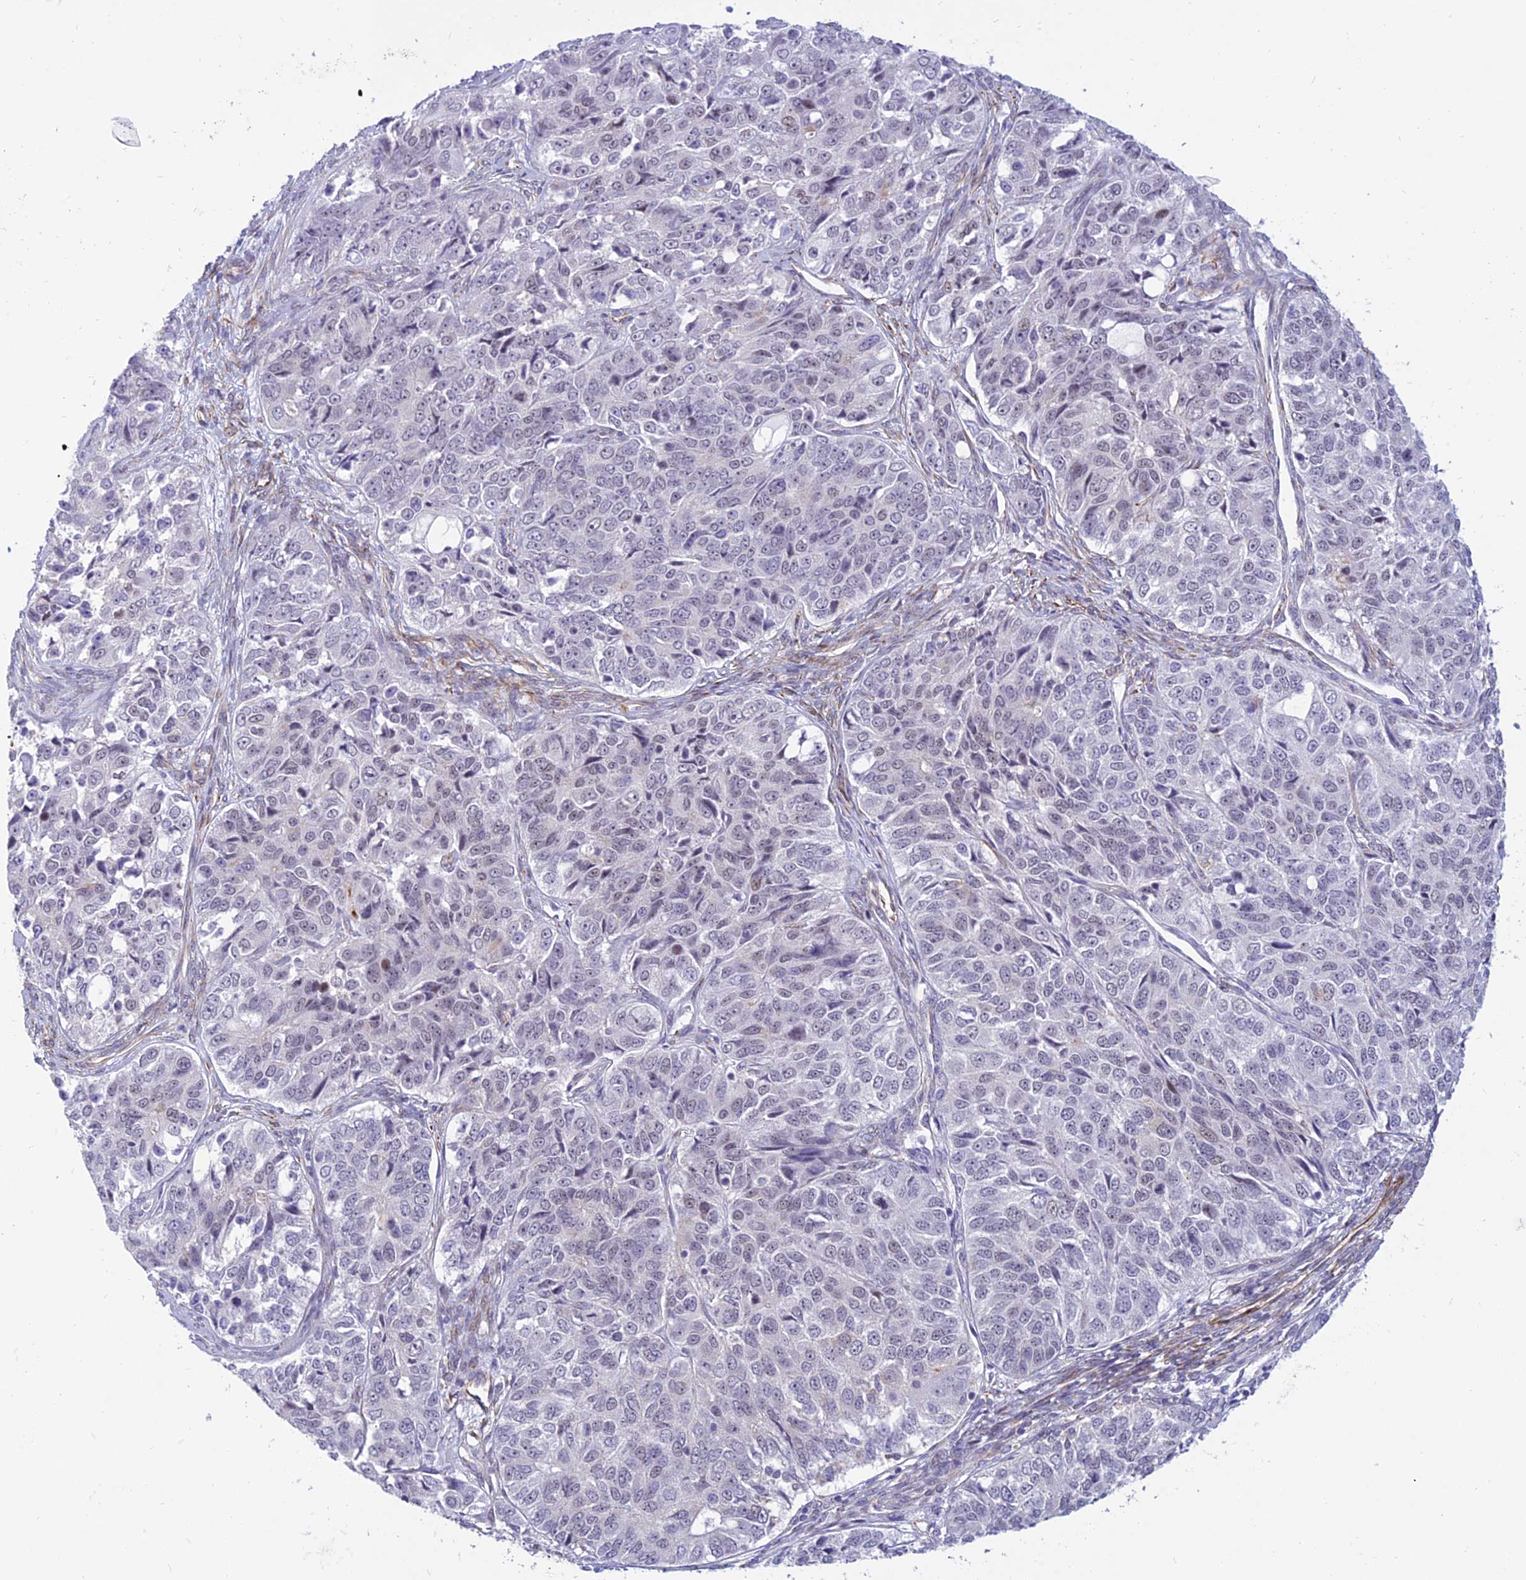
{"staining": {"intensity": "weak", "quantity": "<25%", "location": "nuclear"}, "tissue": "ovarian cancer", "cell_type": "Tumor cells", "image_type": "cancer", "snomed": [{"axis": "morphology", "description": "Carcinoma, endometroid"}, {"axis": "topography", "description": "Ovary"}], "caption": "Tumor cells show no significant protein expression in ovarian cancer (endometroid carcinoma).", "gene": "SAPCD2", "patient": {"sex": "female", "age": 51}}